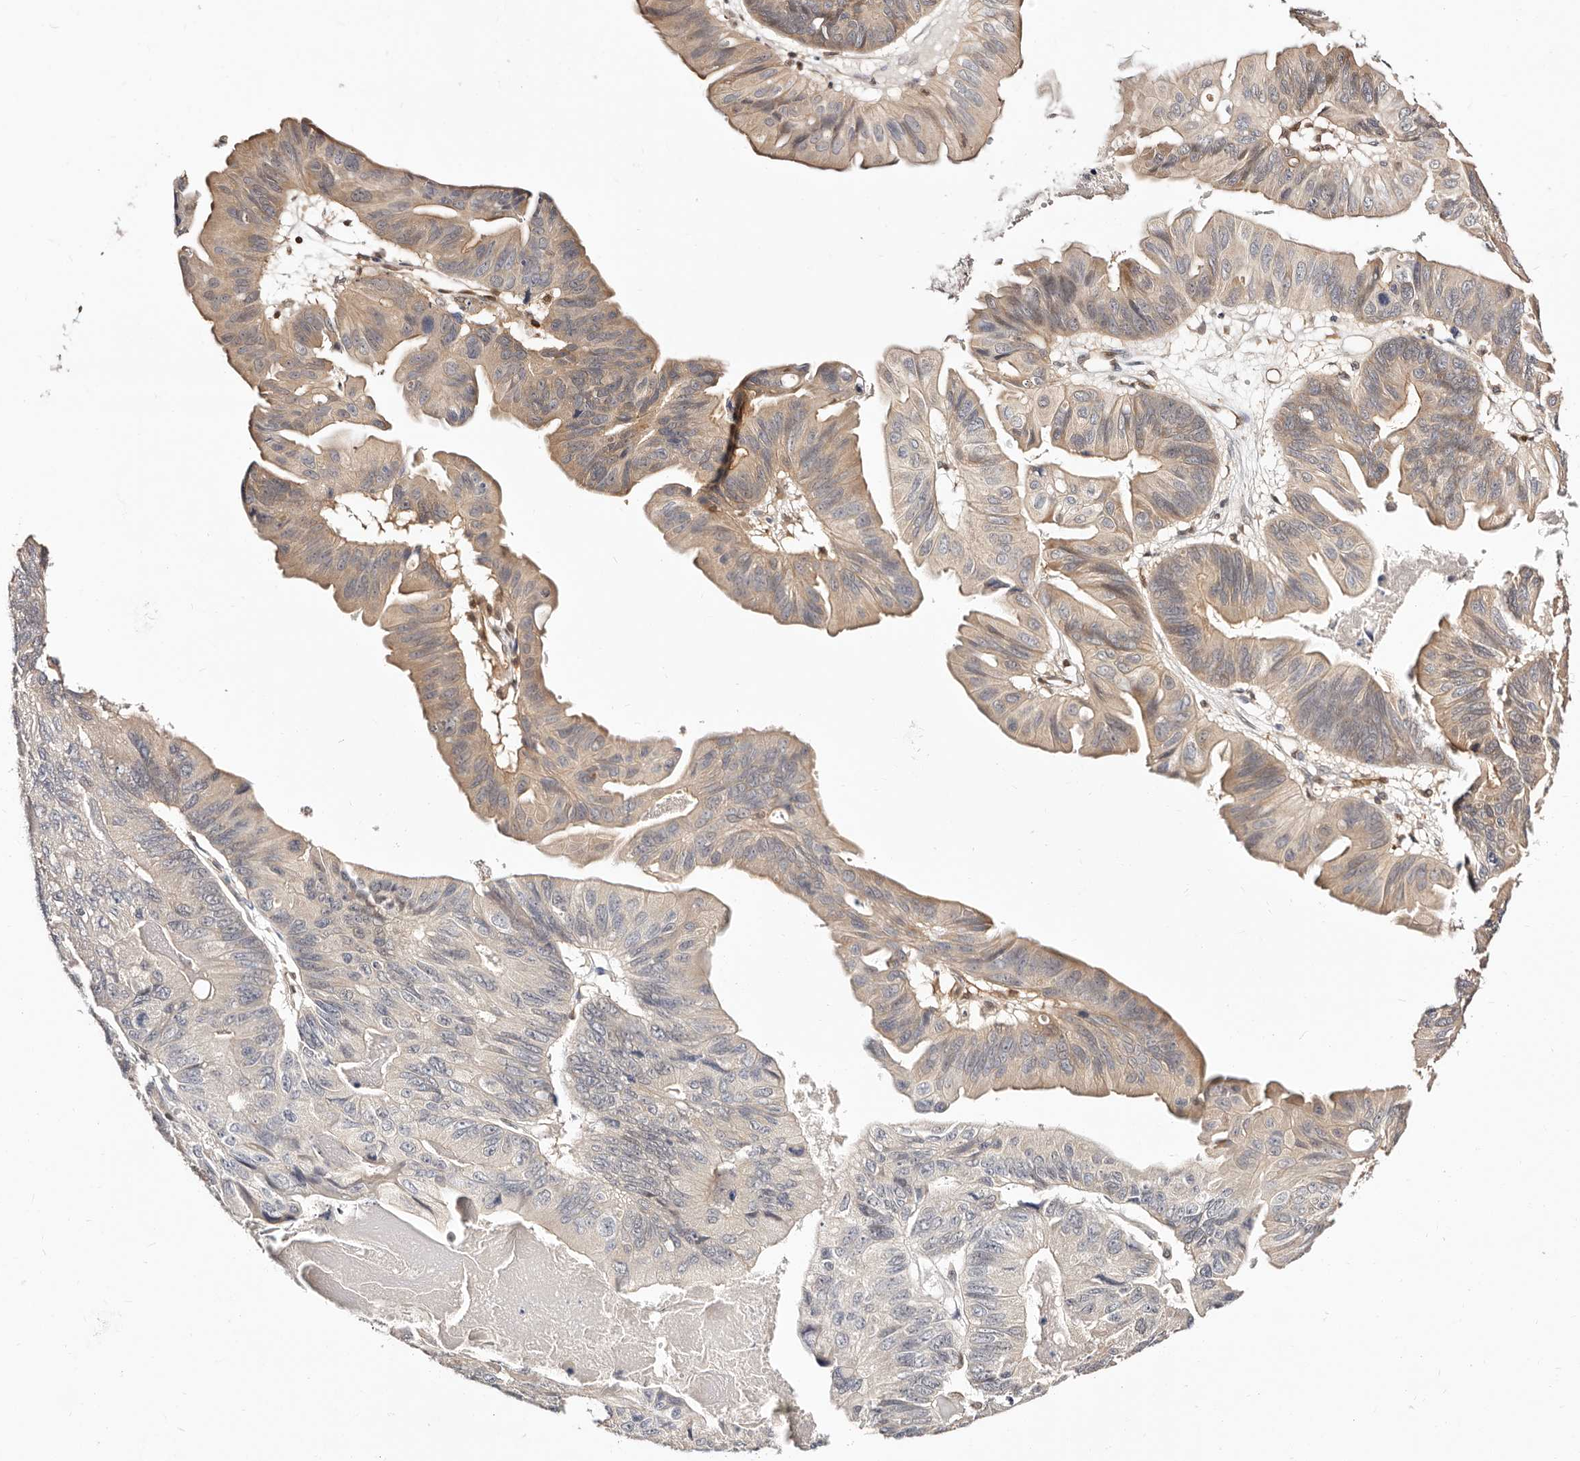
{"staining": {"intensity": "weak", "quantity": "25%-75%", "location": "cytoplasmic/membranous"}, "tissue": "ovarian cancer", "cell_type": "Tumor cells", "image_type": "cancer", "snomed": [{"axis": "morphology", "description": "Cystadenocarcinoma, mucinous, NOS"}, {"axis": "topography", "description": "Ovary"}], "caption": "Brown immunohistochemical staining in human ovarian cancer shows weak cytoplasmic/membranous positivity in approximately 25%-75% of tumor cells.", "gene": "STAT5A", "patient": {"sex": "female", "age": 61}}